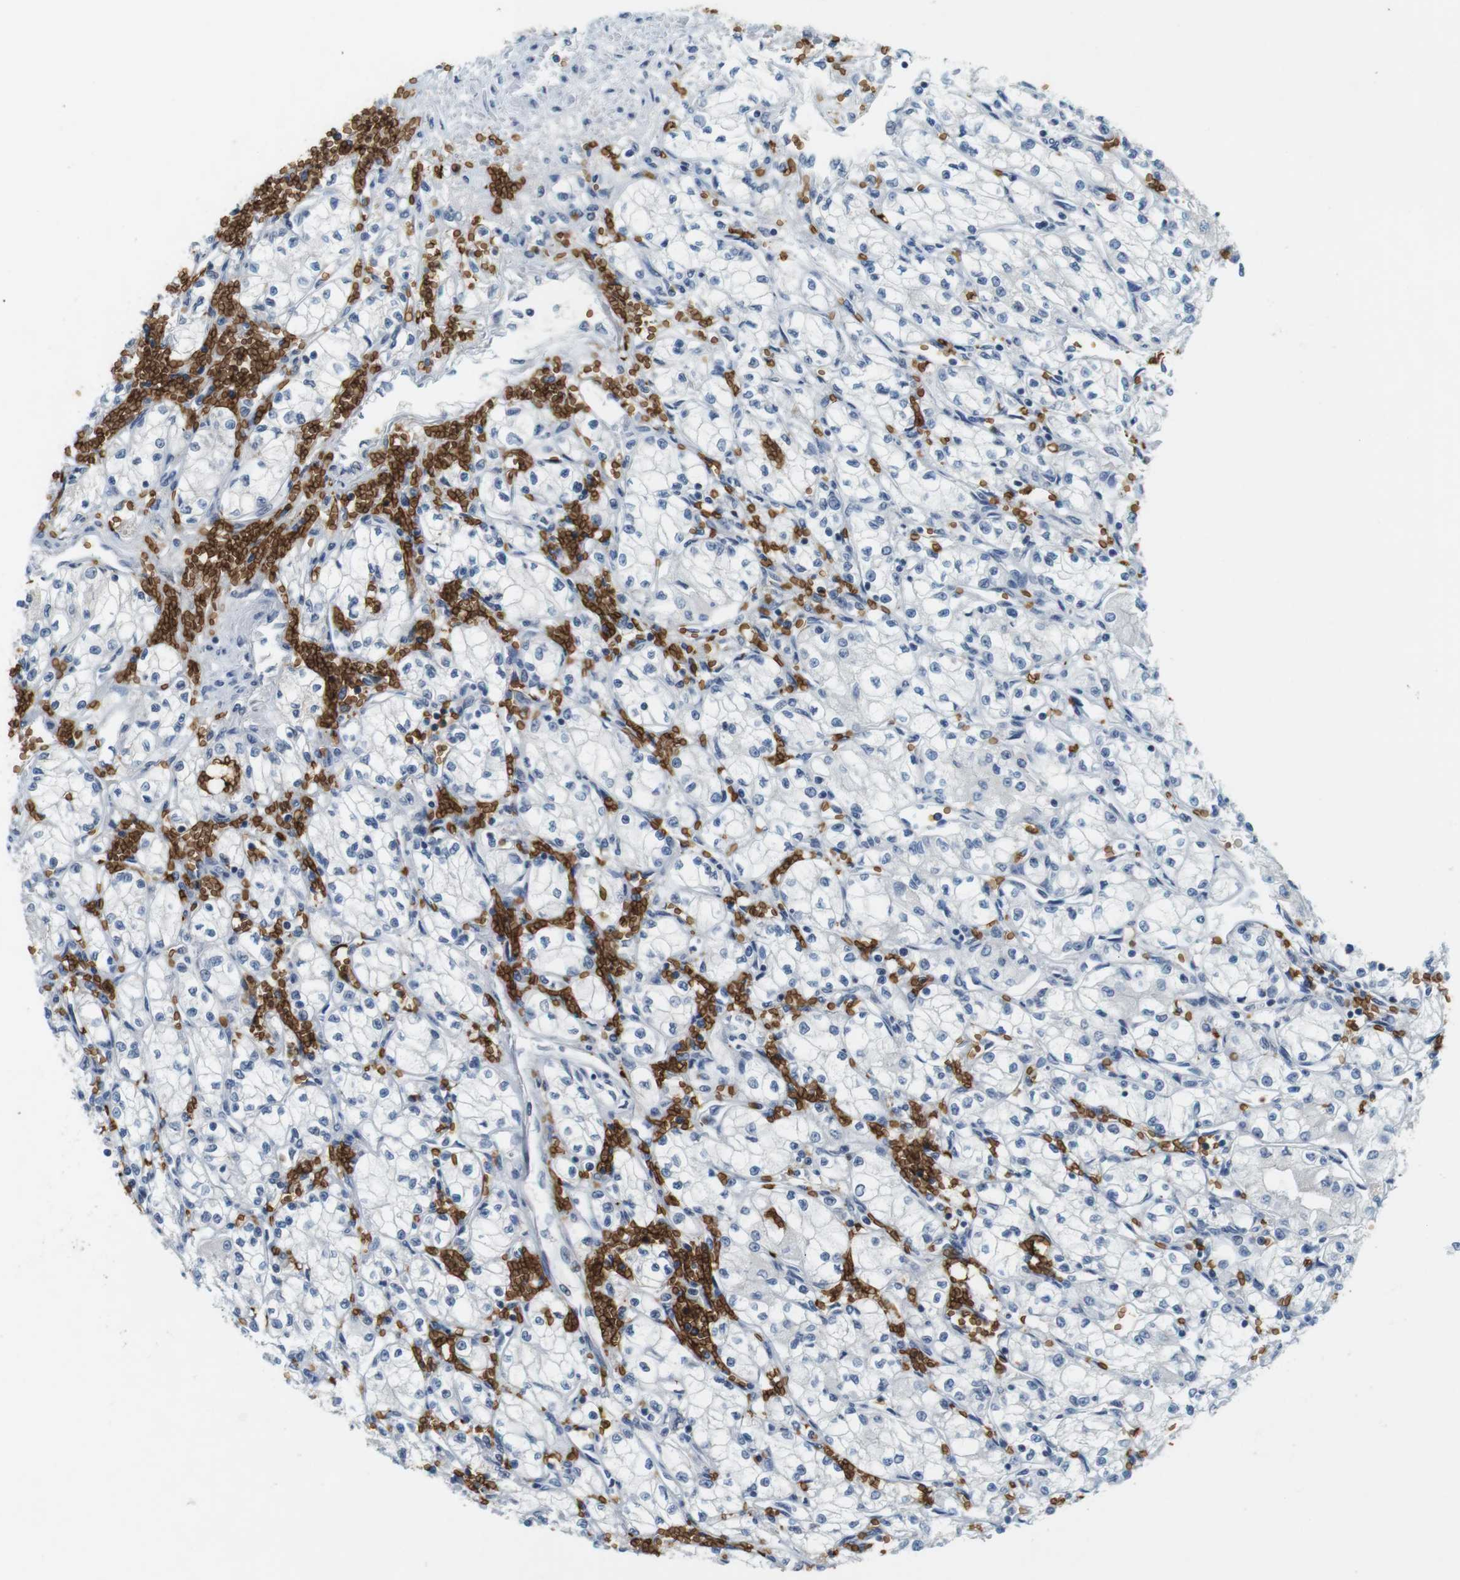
{"staining": {"intensity": "negative", "quantity": "none", "location": "none"}, "tissue": "renal cancer", "cell_type": "Tumor cells", "image_type": "cancer", "snomed": [{"axis": "morphology", "description": "Normal tissue, NOS"}, {"axis": "morphology", "description": "Adenocarcinoma, NOS"}, {"axis": "topography", "description": "Kidney"}], "caption": "An immunohistochemistry (IHC) micrograph of renal cancer (adenocarcinoma) is shown. There is no staining in tumor cells of renal cancer (adenocarcinoma).", "gene": "SLC4A1", "patient": {"sex": "male", "age": 59}}